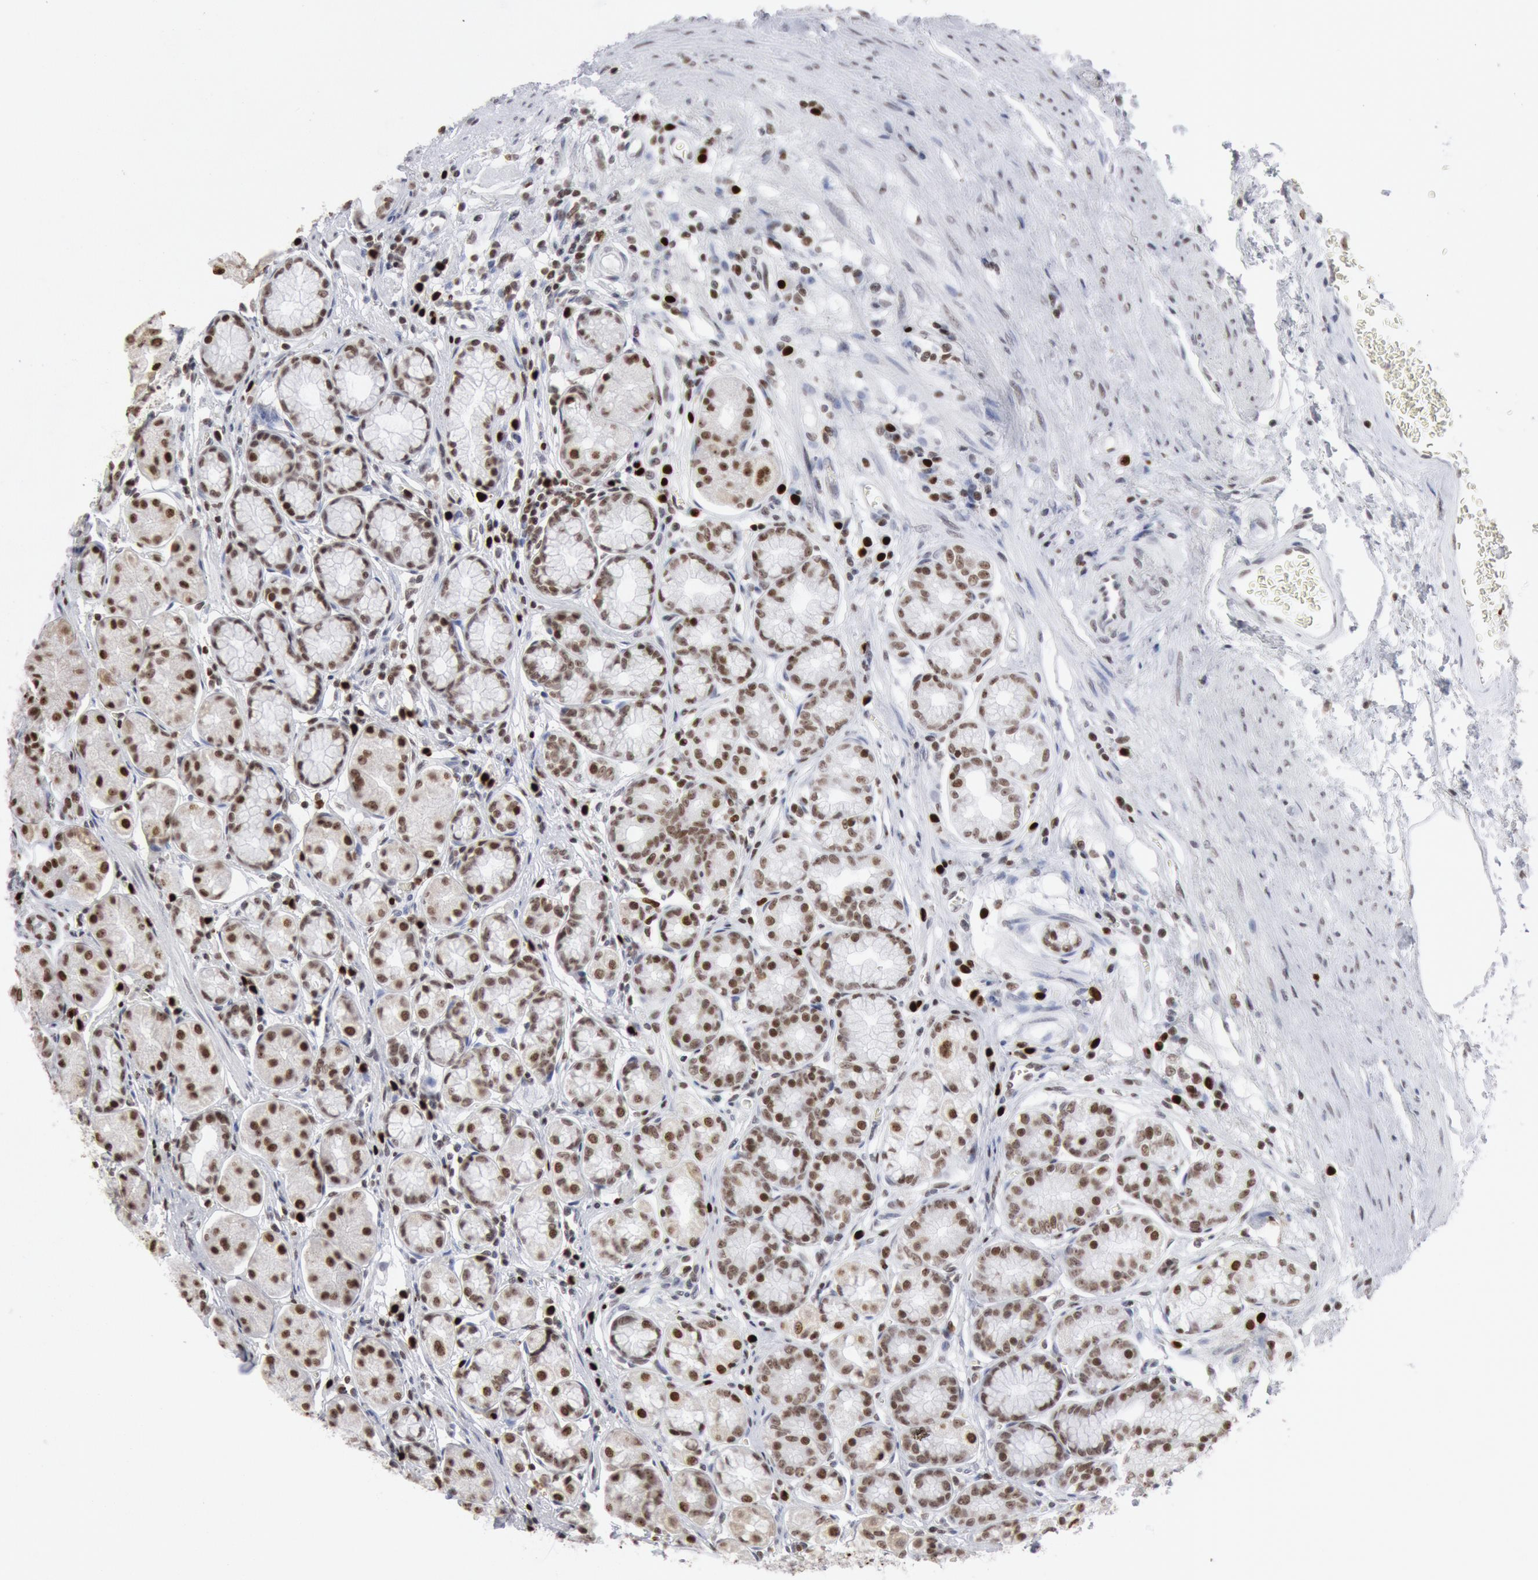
{"staining": {"intensity": "moderate", "quantity": ">75%", "location": "nuclear"}, "tissue": "stomach", "cell_type": "Glandular cells", "image_type": "normal", "snomed": [{"axis": "morphology", "description": "Normal tissue, NOS"}, {"axis": "topography", "description": "Stomach"}, {"axis": "topography", "description": "Stomach, lower"}], "caption": "Immunohistochemistry of benign stomach demonstrates medium levels of moderate nuclear expression in about >75% of glandular cells. (DAB (3,3'-diaminobenzidine) IHC with brightfield microscopy, high magnification).", "gene": "SUB1", "patient": {"sex": "male", "age": 76}}